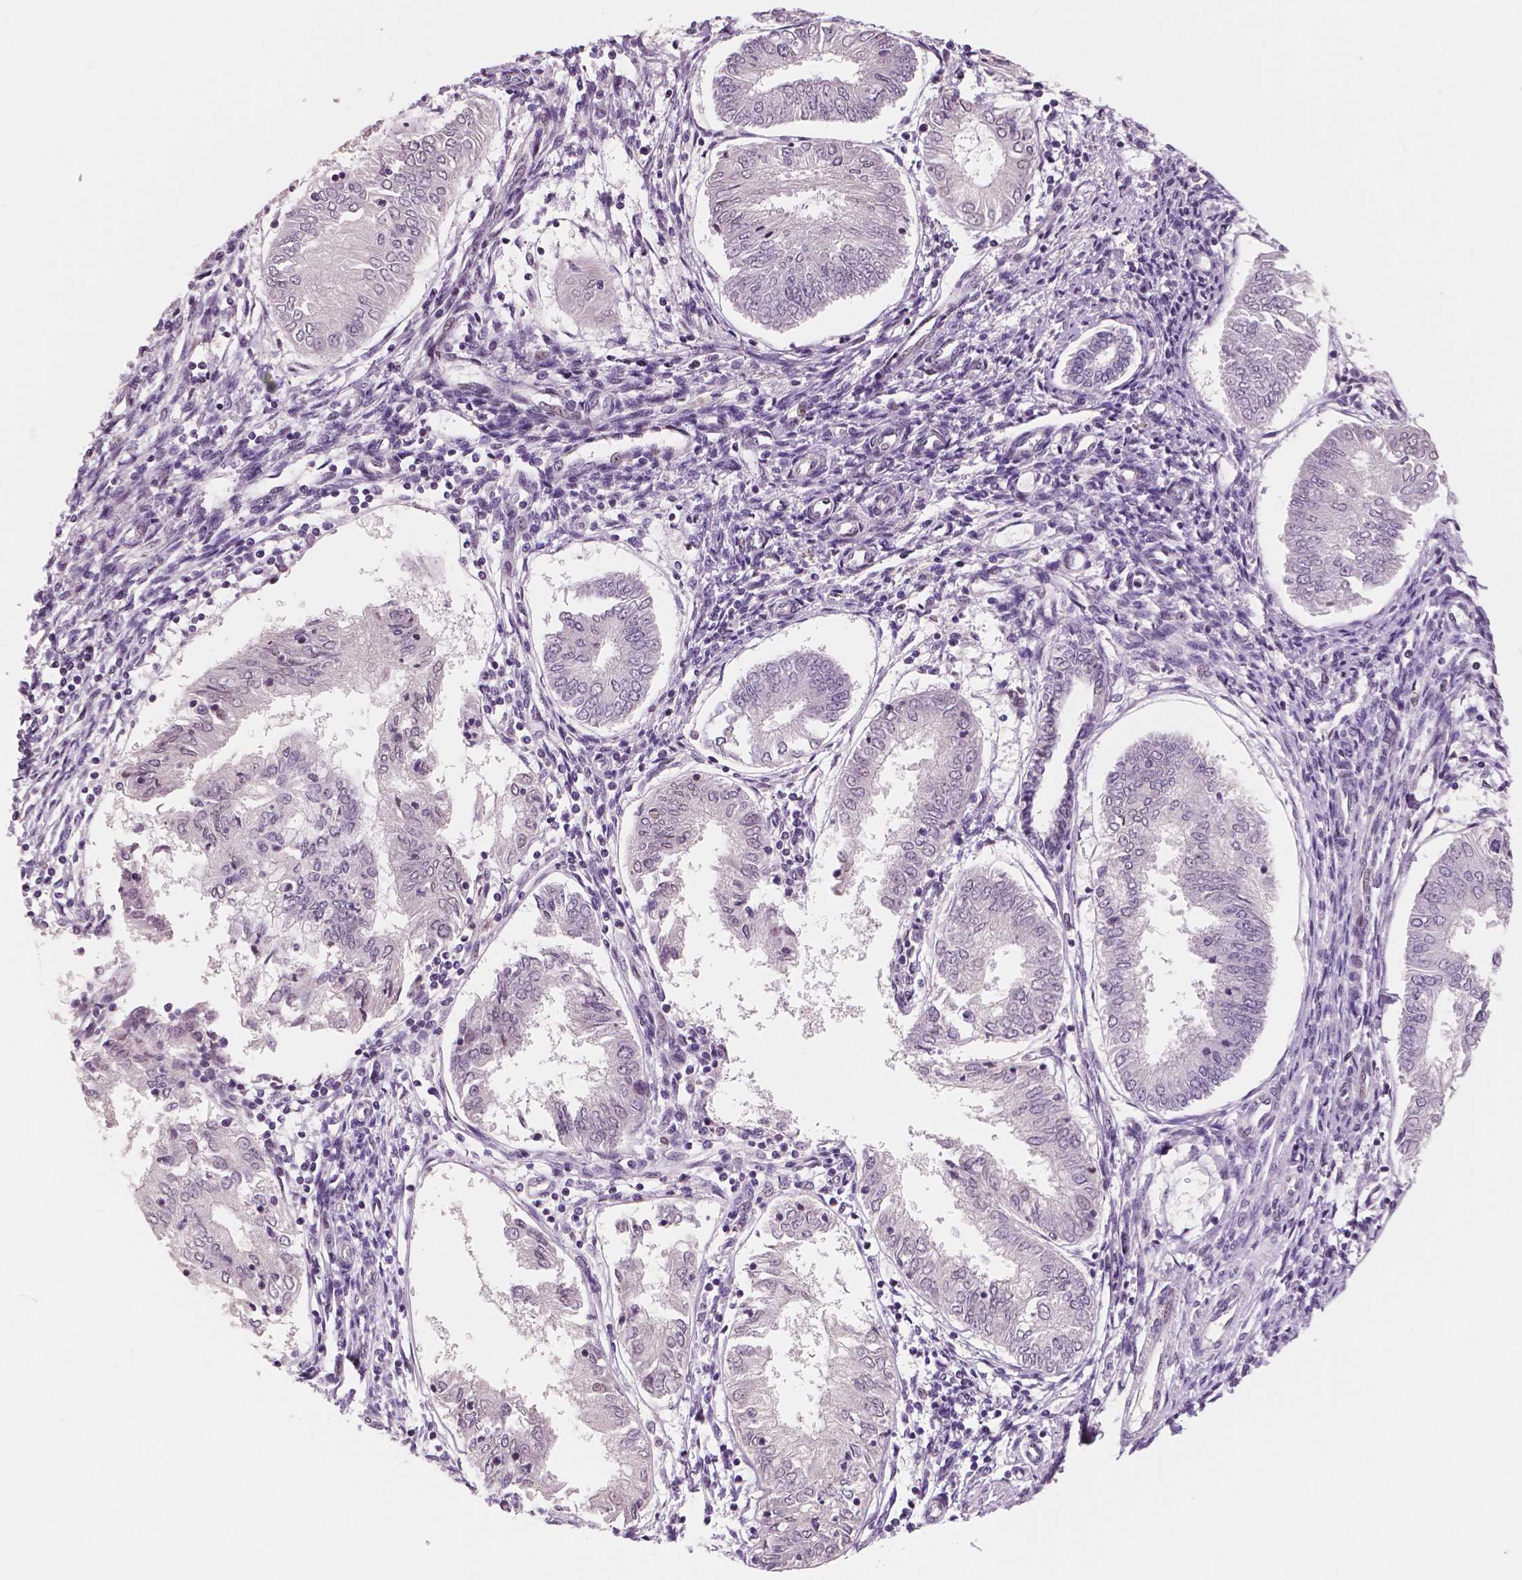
{"staining": {"intensity": "negative", "quantity": "none", "location": "none"}, "tissue": "endometrial cancer", "cell_type": "Tumor cells", "image_type": "cancer", "snomed": [{"axis": "morphology", "description": "Adenocarcinoma, NOS"}, {"axis": "topography", "description": "Endometrium"}], "caption": "High magnification brightfield microscopy of adenocarcinoma (endometrial) stained with DAB (3,3'-diaminobenzidine) (brown) and counterstained with hematoxylin (blue): tumor cells show no significant positivity. (Brightfield microscopy of DAB immunohistochemistry (IHC) at high magnification).", "gene": "STAT3", "patient": {"sex": "female", "age": 68}}